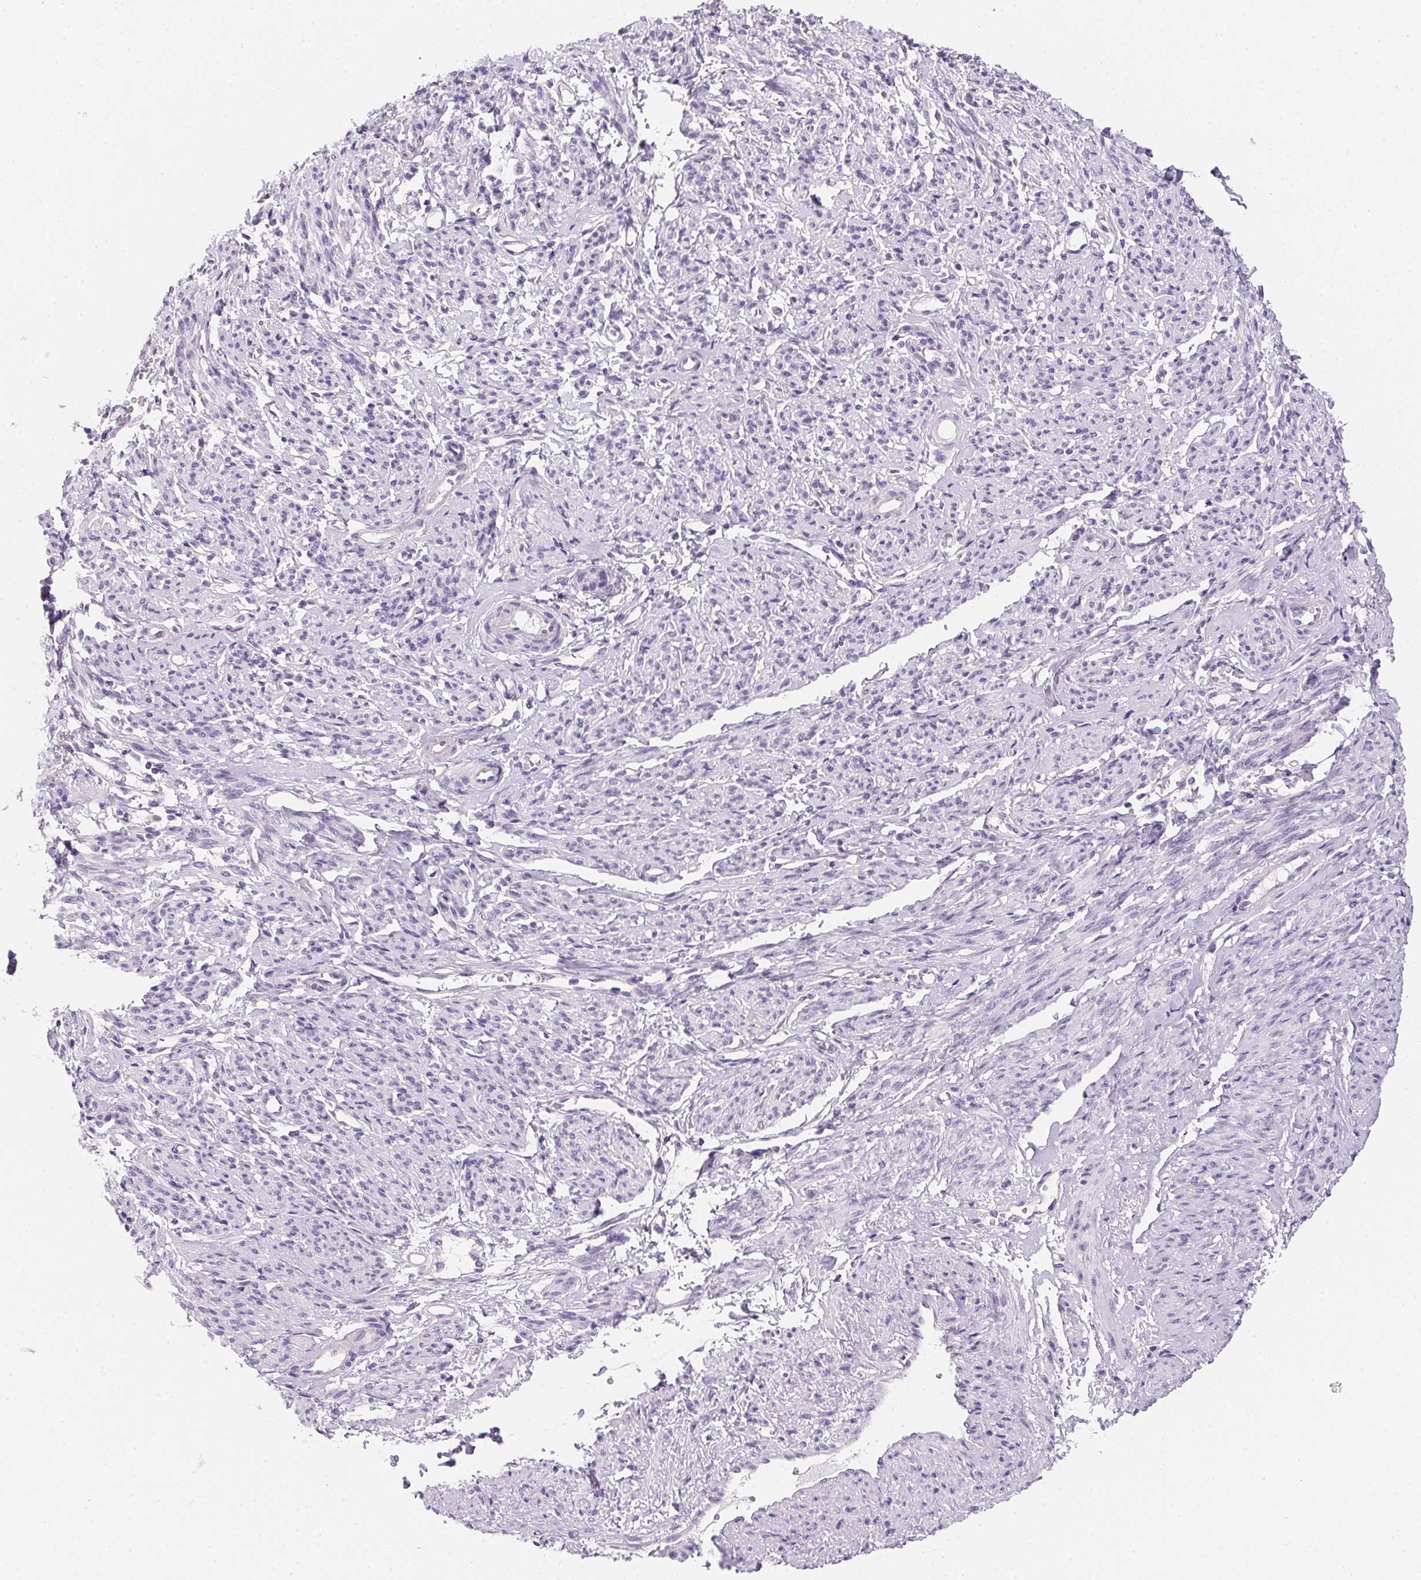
{"staining": {"intensity": "negative", "quantity": "none", "location": "none"}, "tissue": "smooth muscle", "cell_type": "Smooth muscle cells", "image_type": "normal", "snomed": [{"axis": "morphology", "description": "Normal tissue, NOS"}, {"axis": "topography", "description": "Smooth muscle"}], "caption": "The immunohistochemistry photomicrograph has no significant expression in smooth muscle cells of smooth muscle.", "gene": "AQP5", "patient": {"sex": "female", "age": 65}}